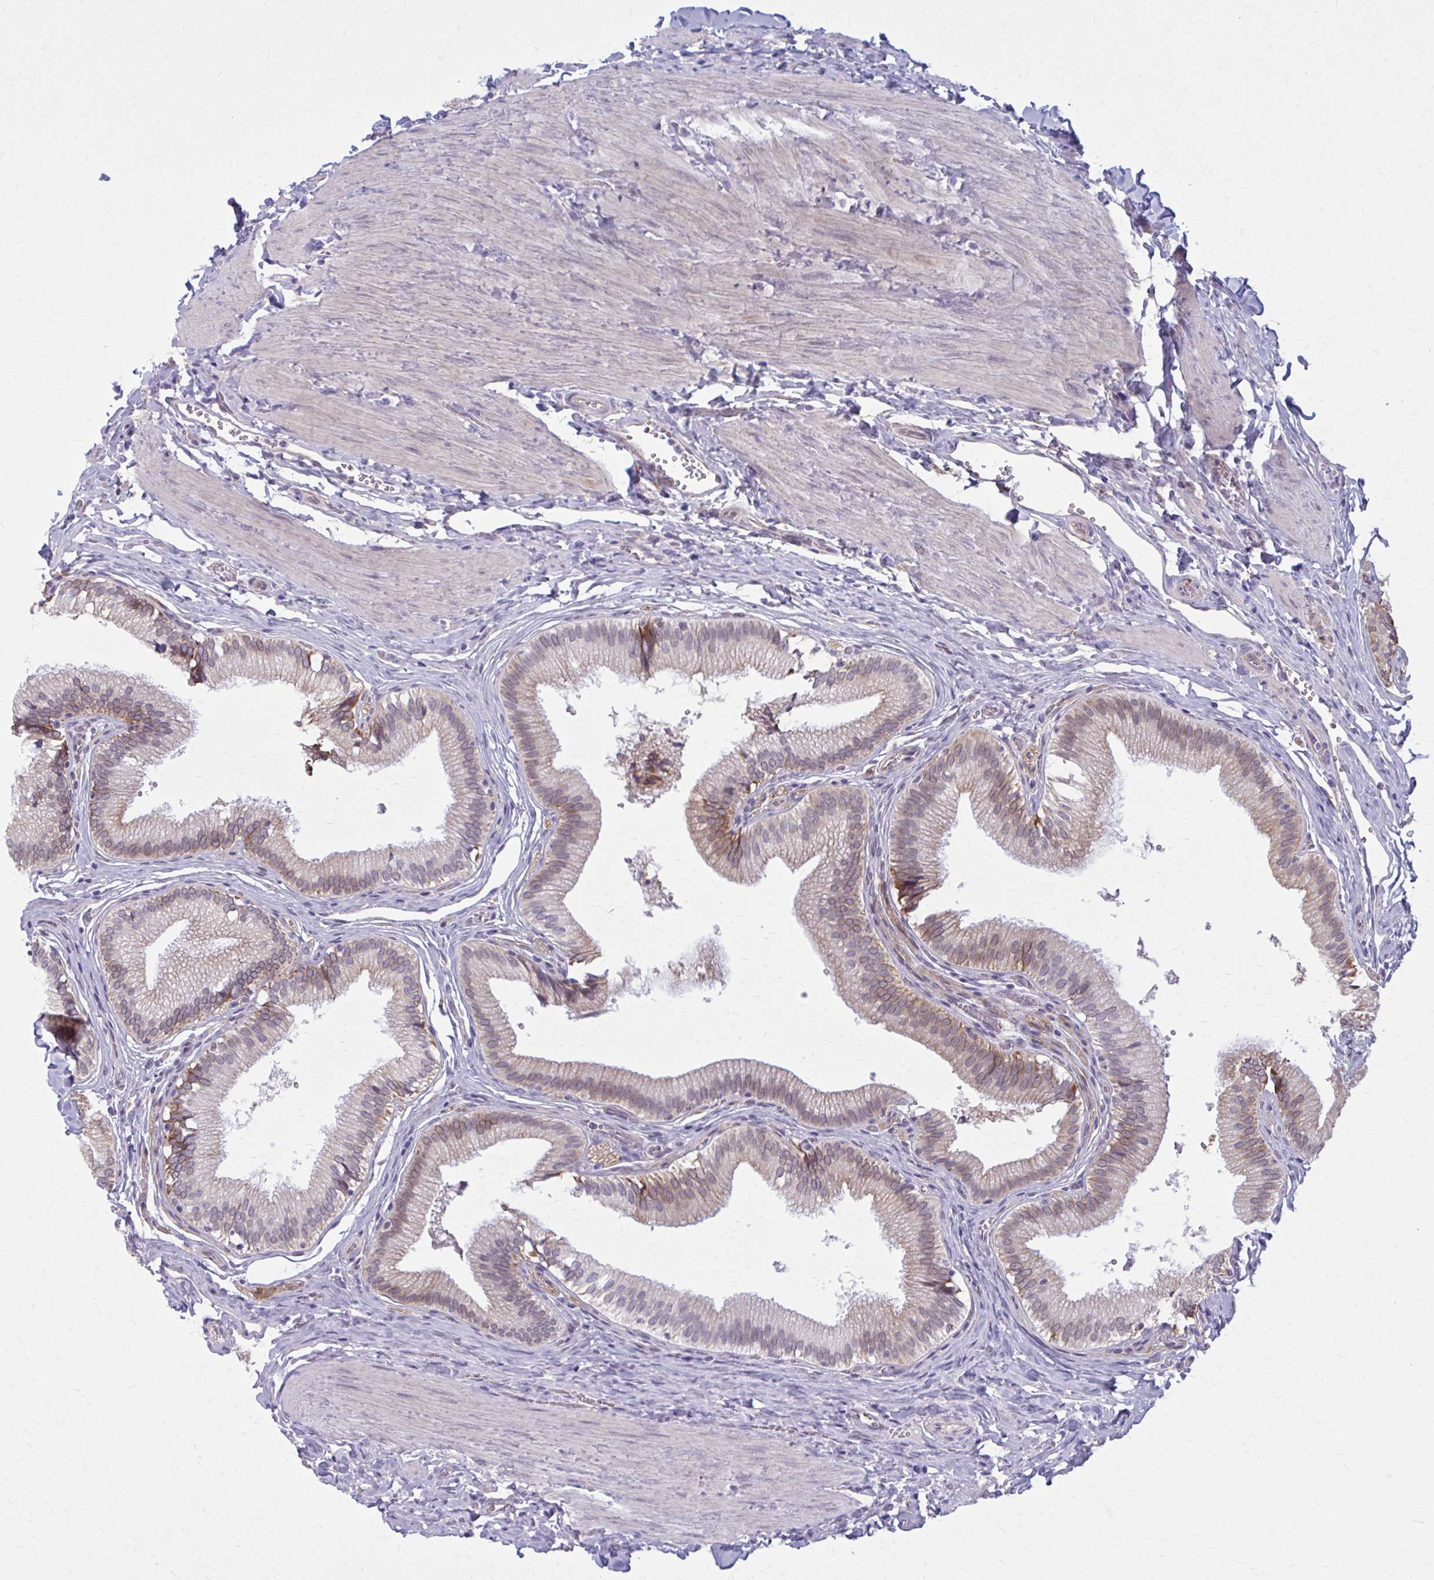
{"staining": {"intensity": "moderate", "quantity": "25%-75%", "location": "cytoplasmic/membranous"}, "tissue": "gallbladder", "cell_type": "Glandular cells", "image_type": "normal", "snomed": [{"axis": "morphology", "description": "Normal tissue, NOS"}, {"axis": "topography", "description": "Gallbladder"}, {"axis": "topography", "description": "Peripheral nerve tissue"}], "caption": "Moderate cytoplasmic/membranous protein staining is appreciated in approximately 25%-75% of glandular cells in gallbladder. The protein of interest is shown in brown color, while the nuclei are stained blue.", "gene": "NUMBL", "patient": {"sex": "male", "age": 17}}